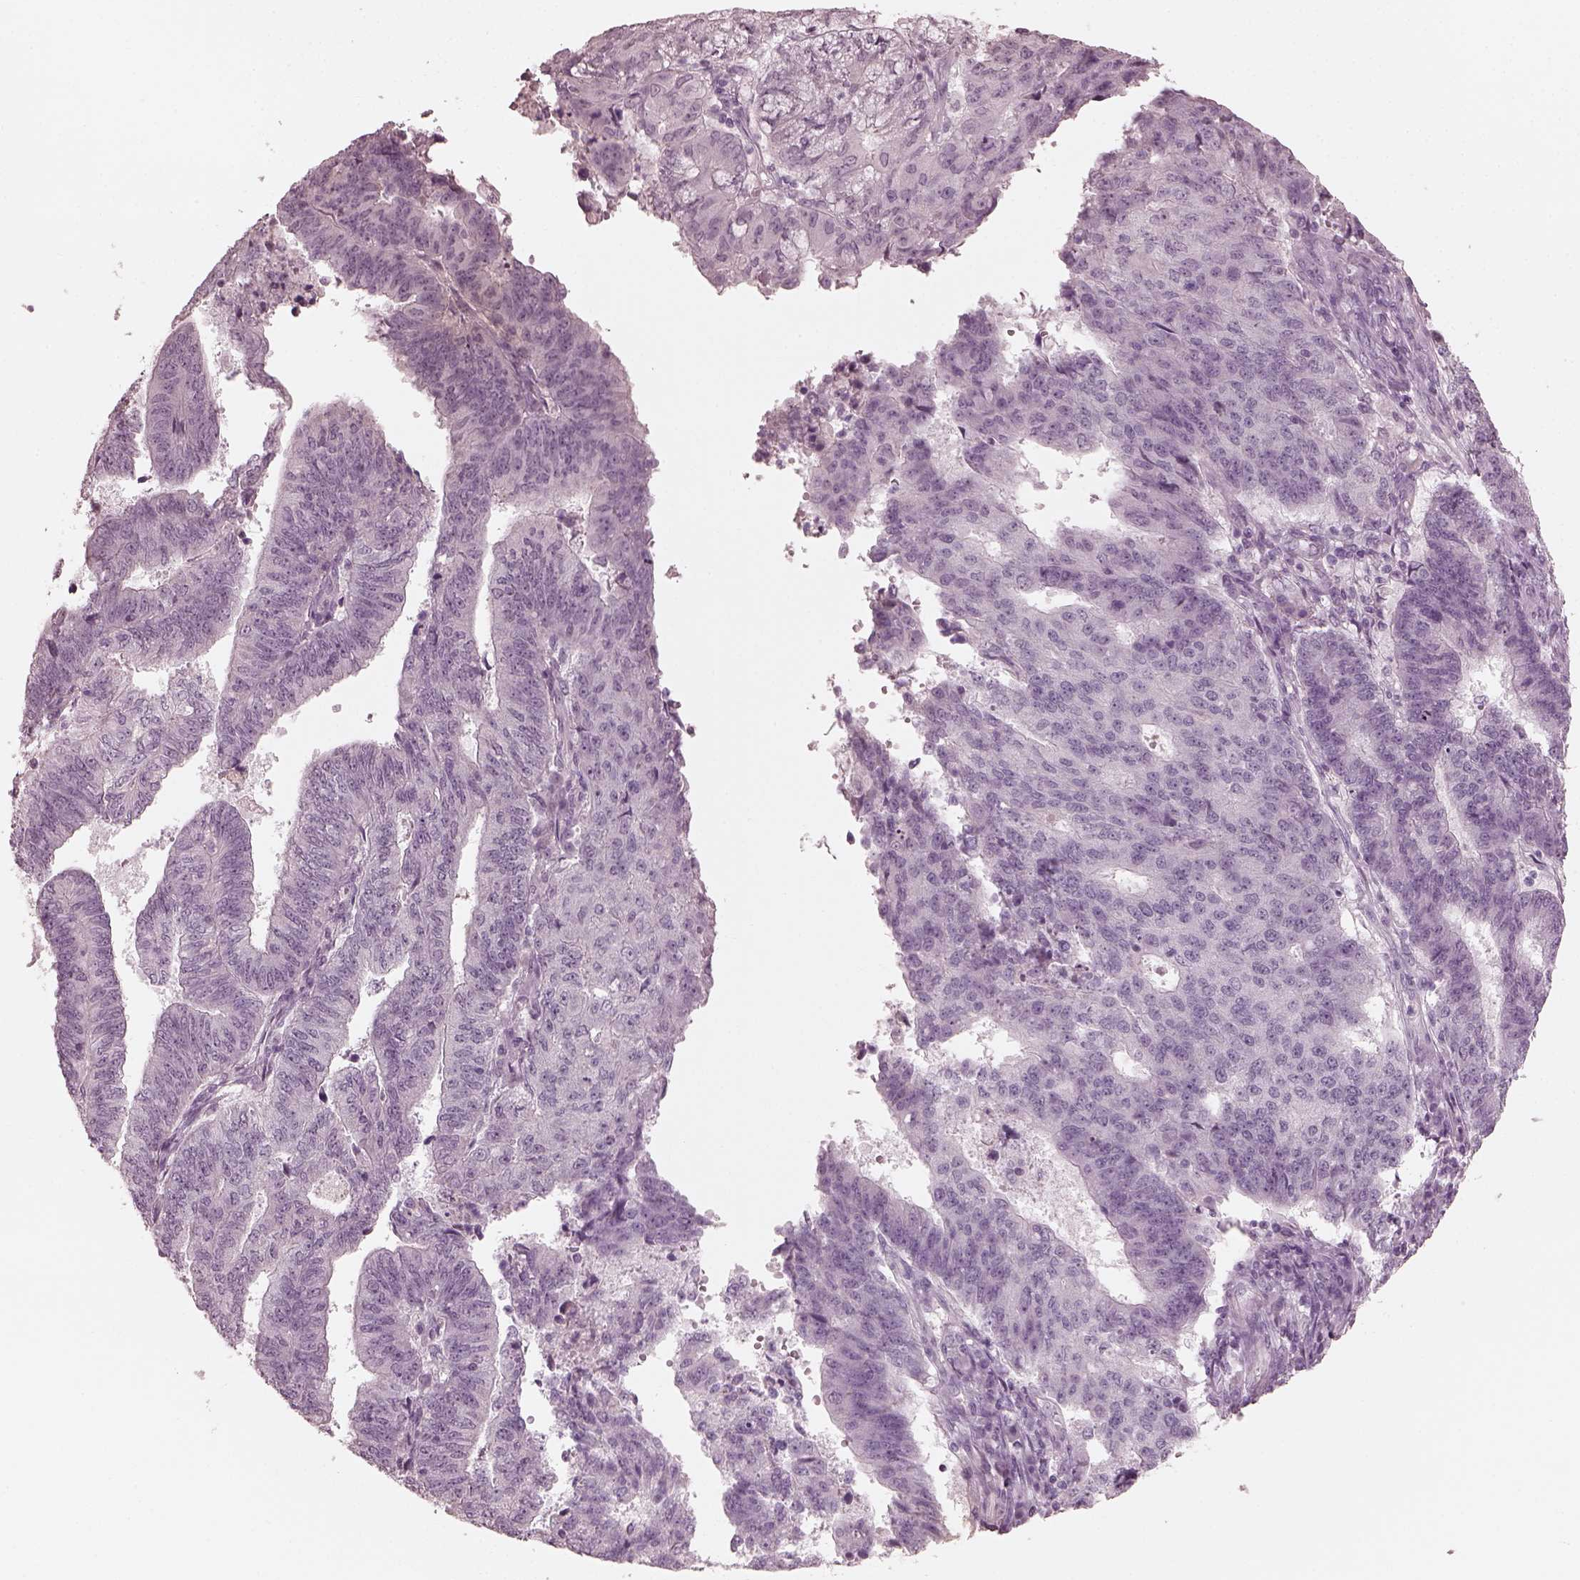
{"staining": {"intensity": "negative", "quantity": "none", "location": "none"}, "tissue": "endometrial cancer", "cell_type": "Tumor cells", "image_type": "cancer", "snomed": [{"axis": "morphology", "description": "Adenocarcinoma, NOS"}, {"axis": "topography", "description": "Endometrium"}], "caption": "Endometrial cancer stained for a protein using immunohistochemistry (IHC) reveals no staining tumor cells.", "gene": "OPTC", "patient": {"sex": "female", "age": 82}}